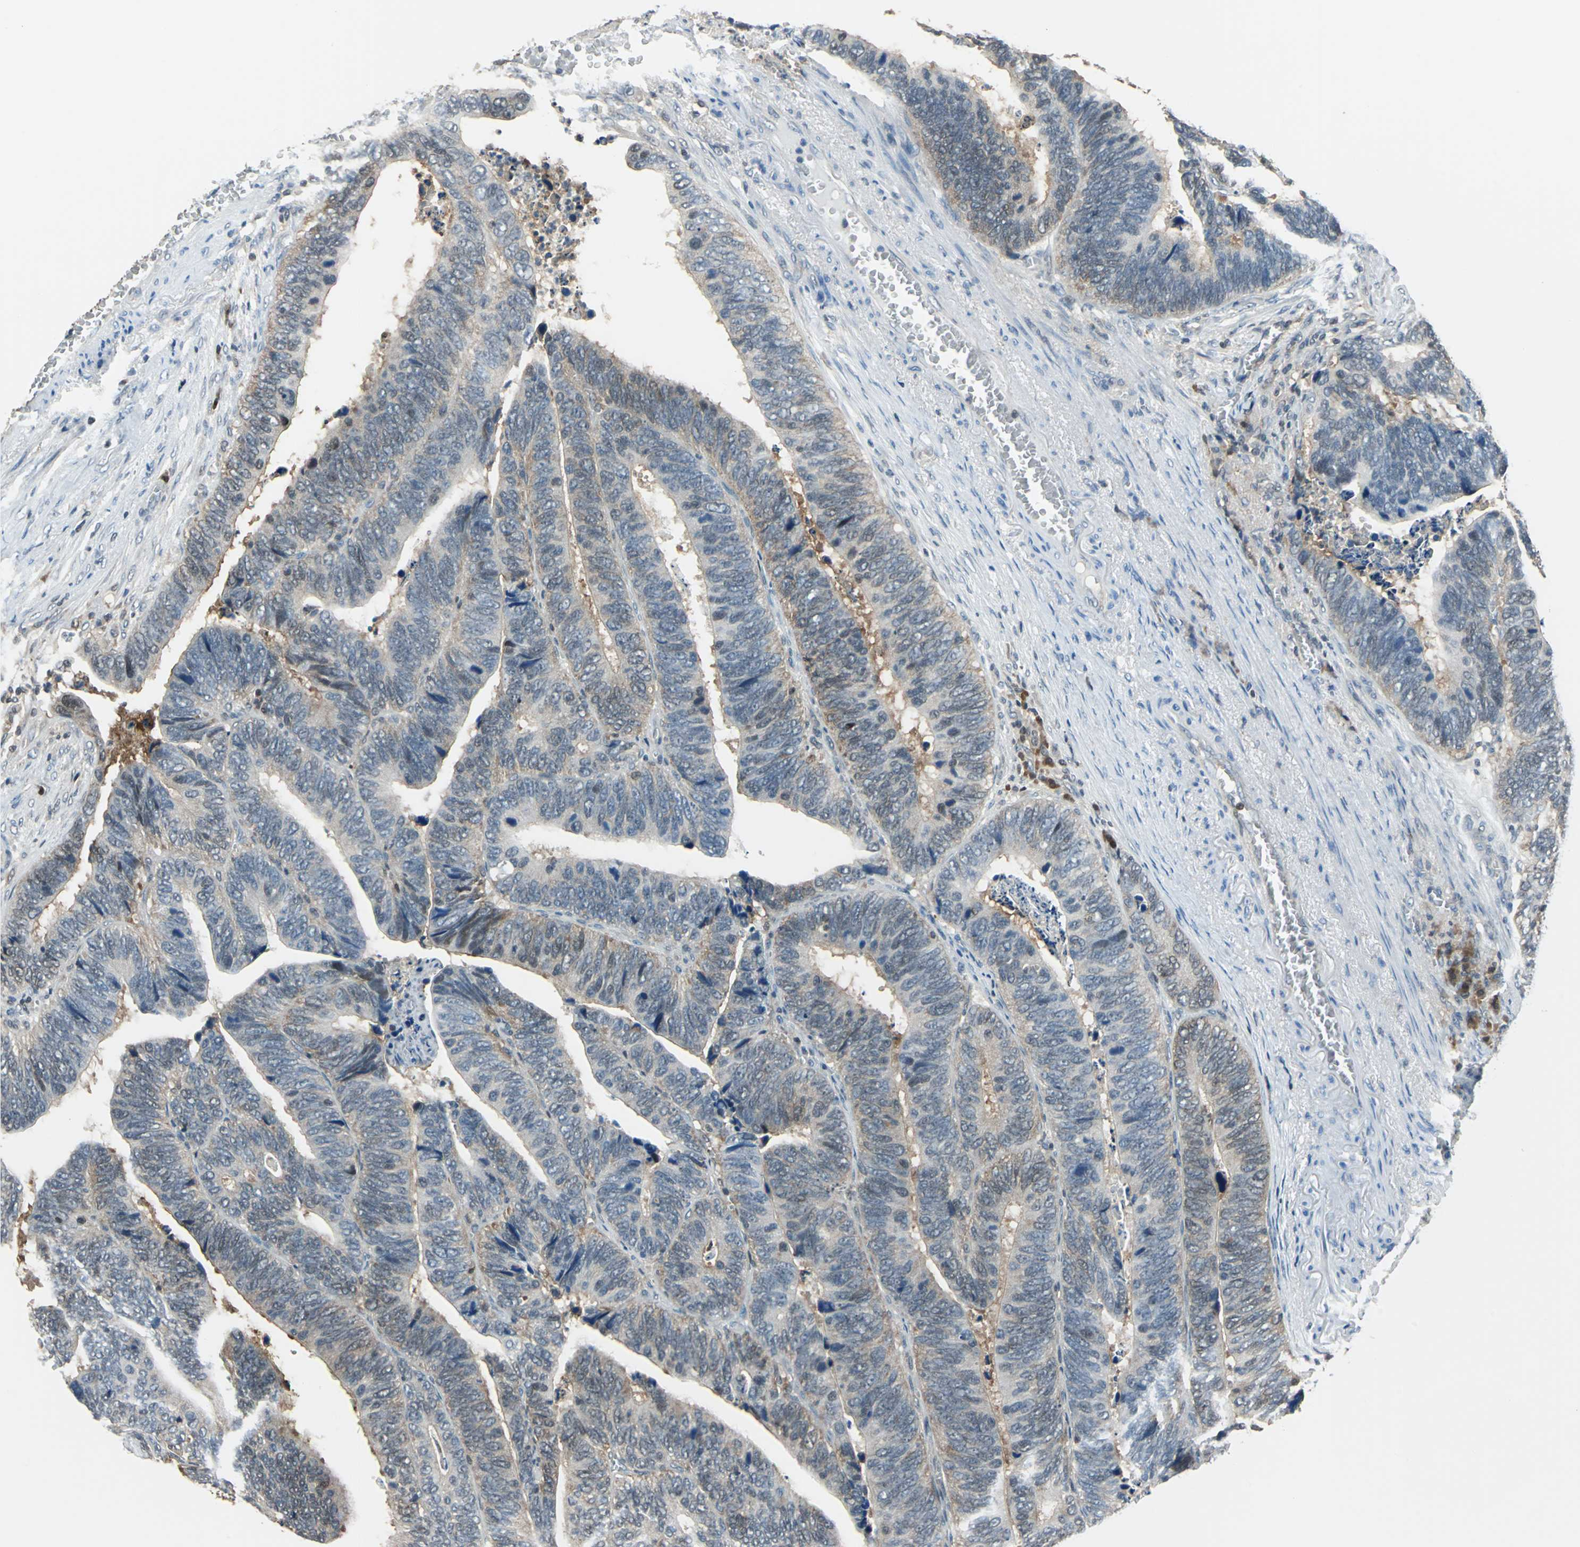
{"staining": {"intensity": "weak", "quantity": "25%-75%", "location": "cytoplasmic/membranous,nuclear"}, "tissue": "colorectal cancer", "cell_type": "Tumor cells", "image_type": "cancer", "snomed": [{"axis": "morphology", "description": "Adenocarcinoma, NOS"}, {"axis": "topography", "description": "Colon"}], "caption": "Weak cytoplasmic/membranous and nuclear staining for a protein is identified in approximately 25%-75% of tumor cells of colorectal cancer (adenocarcinoma) using immunohistochemistry.", "gene": "PSME1", "patient": {"sex": "male", "age": 72}}